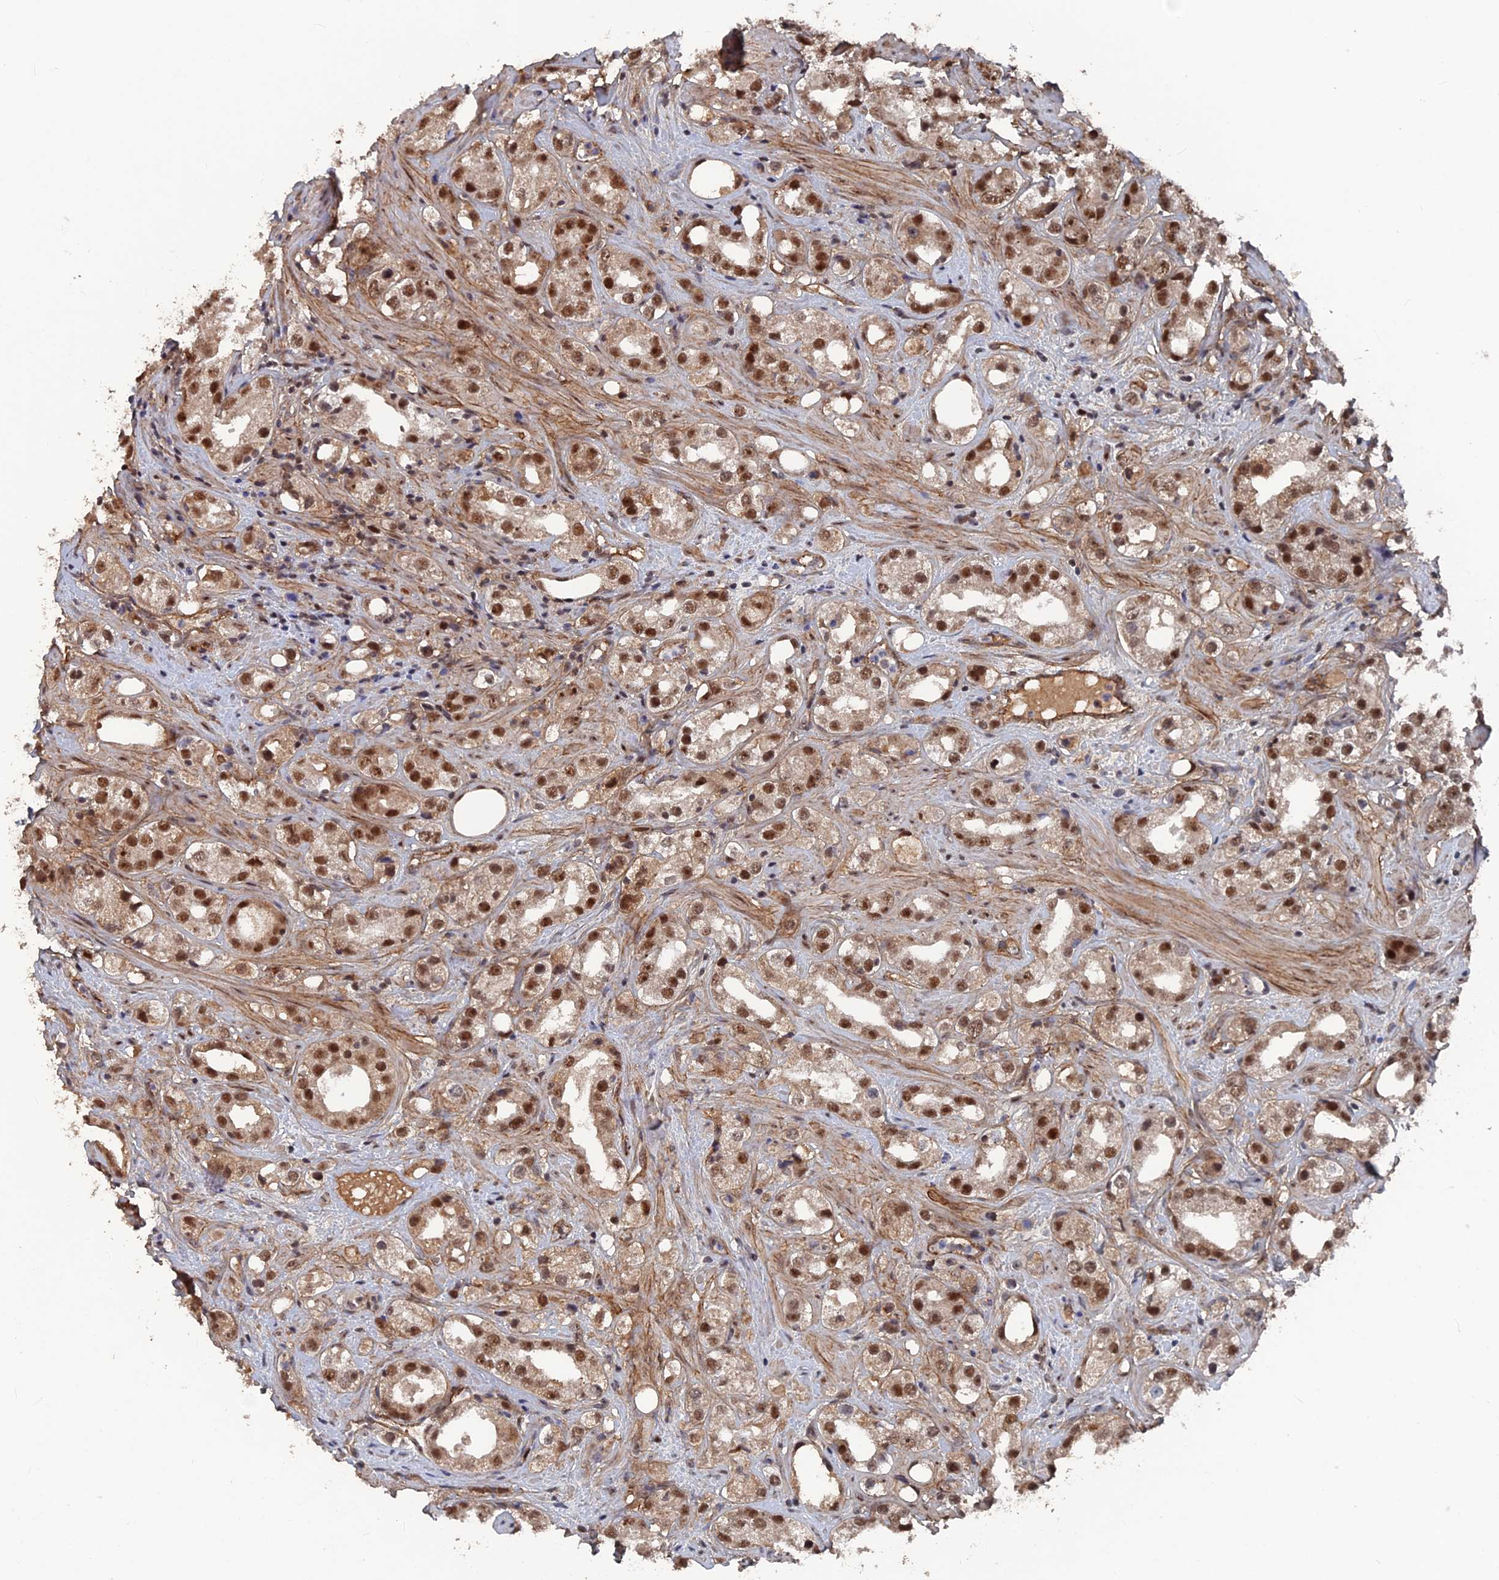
{"staining": {"intensity": "moderate", "quantity": ">75%", "location": "cytoplasmic/membranous,nuclear"}, "tissue": "prostate cancer", "cell_type": "Tumor cells", "image_type": "cancer", "snomed": [{"axis": "morphology", "description": "Adenocarcinoma, NOS"}, {"axis": "topography", "description": "Prostate"}], "caption": "Tumor cells exhibit medium levels of moderate cytoplasmic/membranous and nuclear staining in approximately >75% of cells in human prostate cancer.", "gene": "SH3D21", "patient": {"sex": "male", "age": 79}}